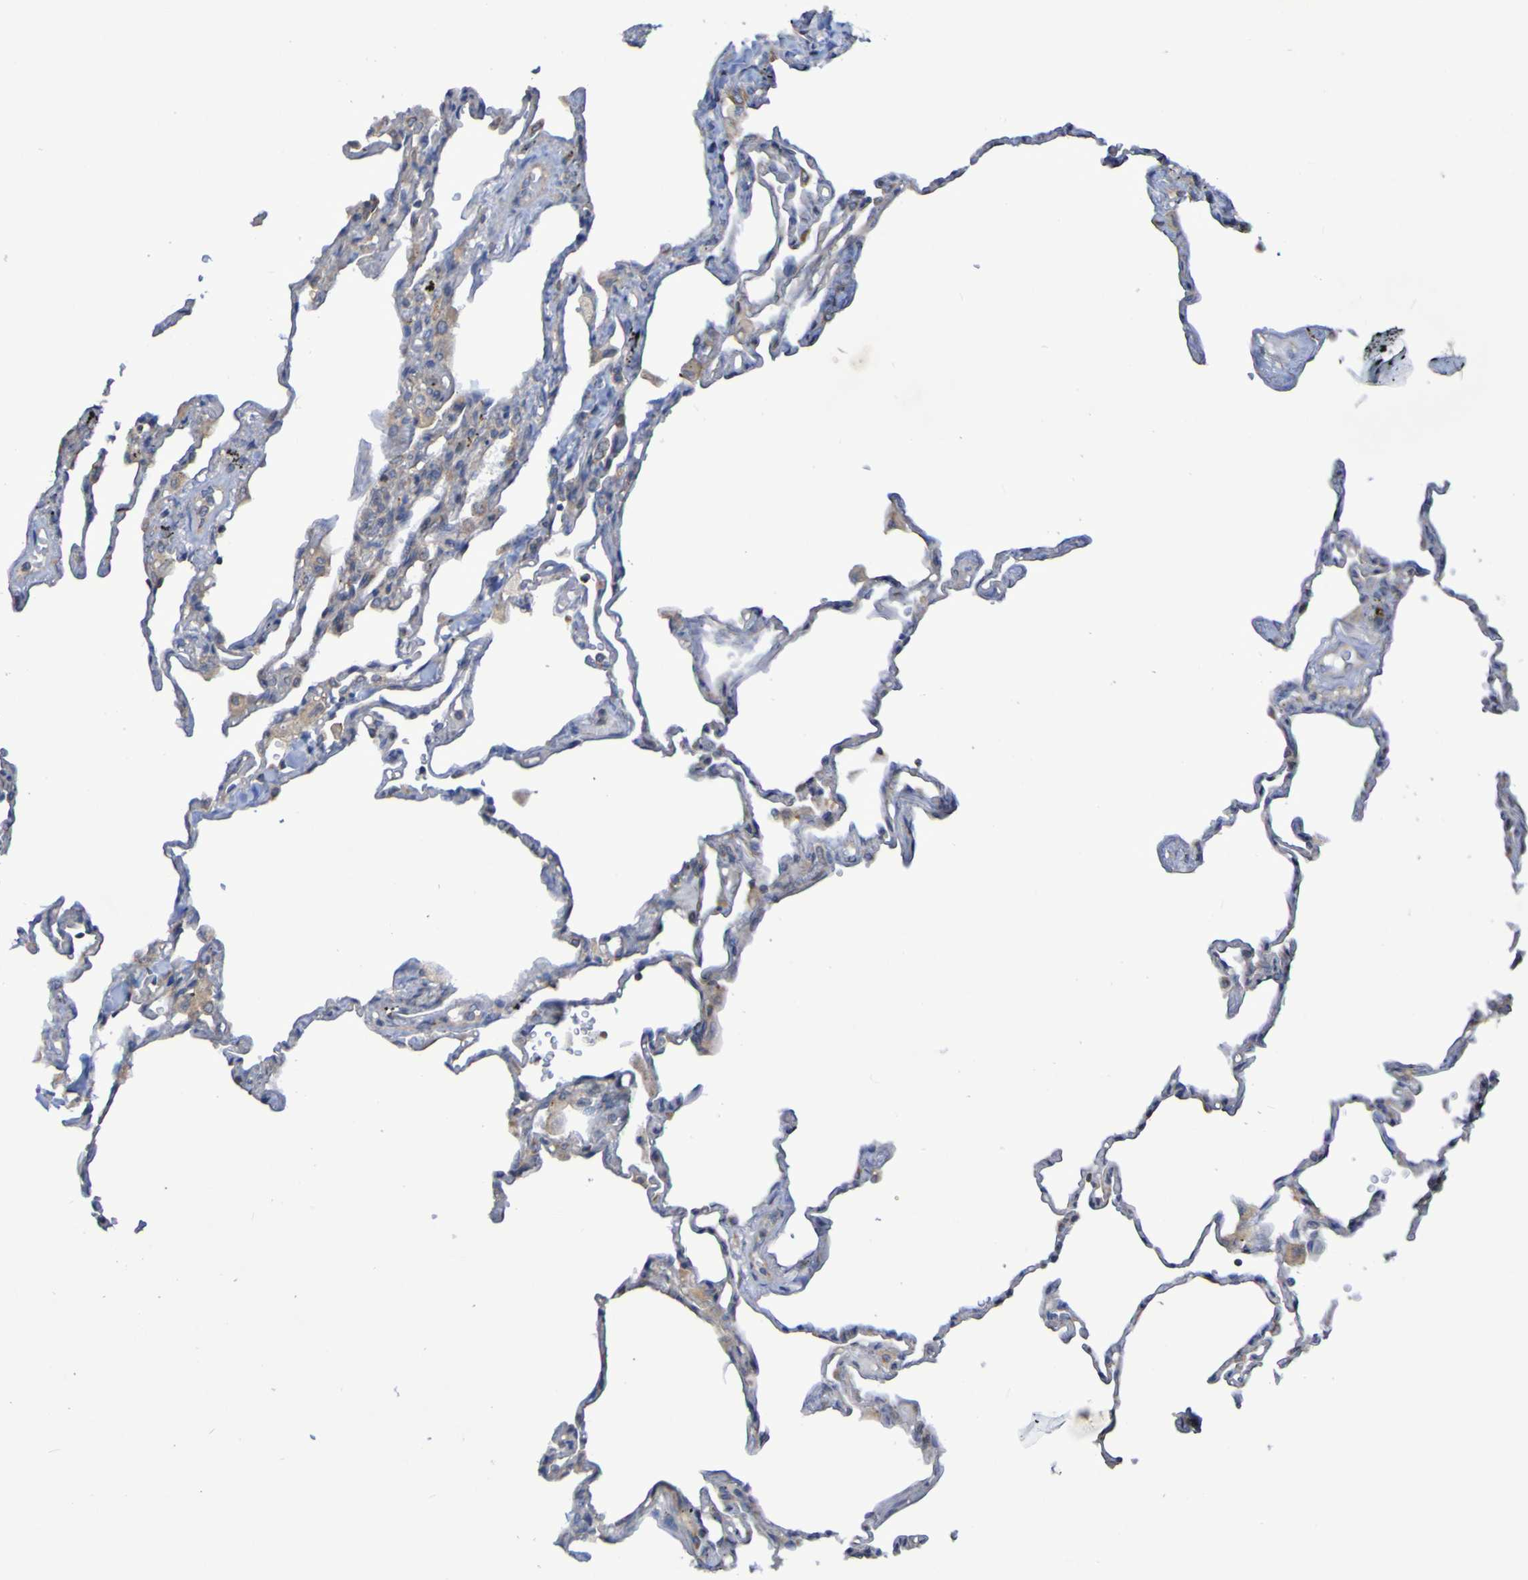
{"staining": {"intensity": "weak", "quantity": "25%-75%", "location": "cytoplasmic/membranous"}, "tissue": "lung", "cell_type": "Alveolar cells", "image_type": "normal", "snomed": [{"axis": "morphology", "description": "Normal tissue, NOS"}, {"axis": "topography", "description": "Lung"}], "caption": "Immunohistochemistry (DAB) staining of benign lung displays weak cytoplasmic/membranous protein staining in about 25%-75% of alveolar cells. (Stains: DAB (3,3'-diaminobenzidine) in brown, nuclei in blue, Microscopy: brightfield microscopy at high magnification).", "gene": "LMBRD2", "patient": {"sex": "male", "age": 59}}